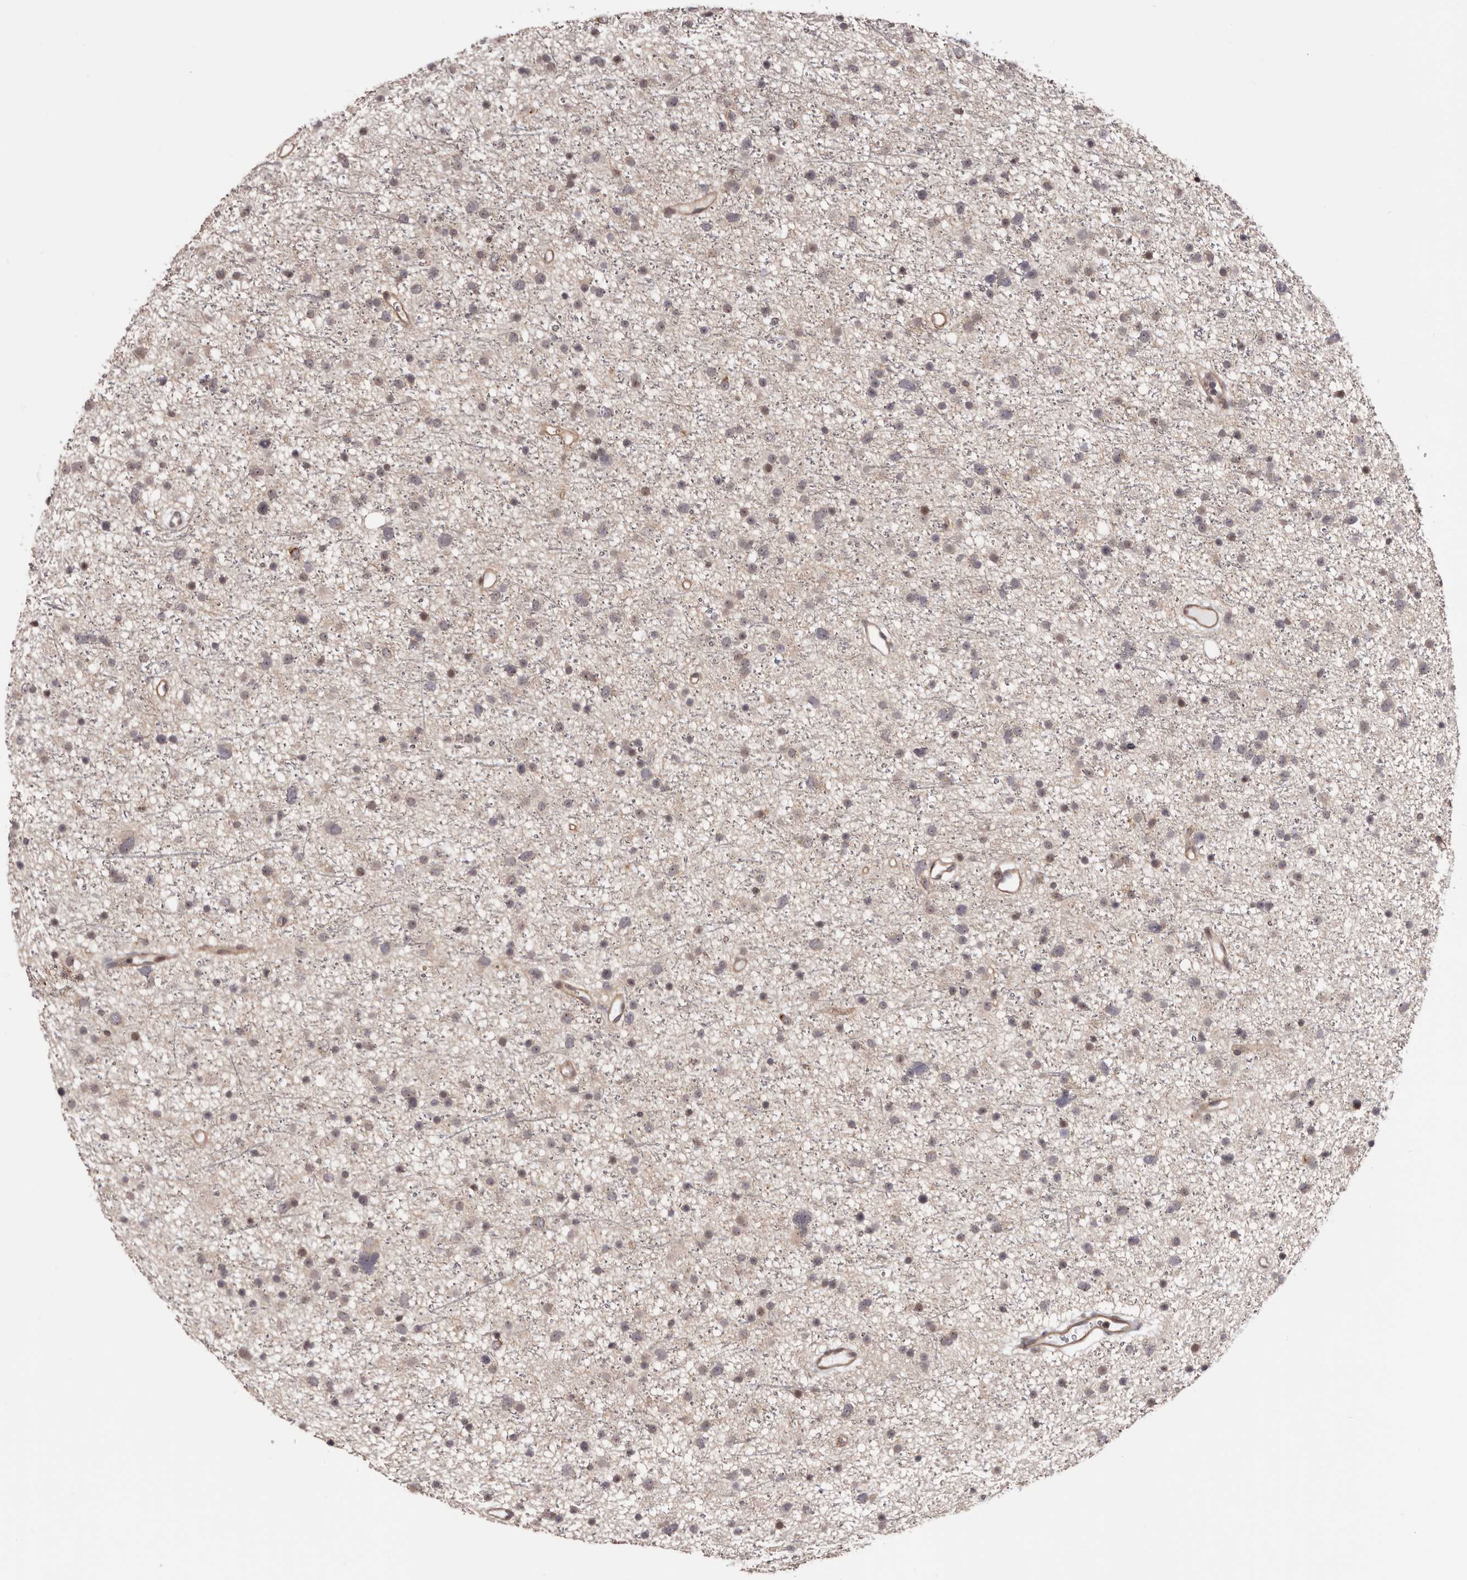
{"staining": {"intensity": "weak", "quantity": "<25%", "location": "cytoplasmic/membranous,nuclear"}, "tissue": "glioma", "cell_type": "Tumor cells", "image_type": "cancer", "snomed": [{"axis": "morphology", "description": "Glioma, malignant, Low grade"}, {"axis": "topography", "description": "Cerebral cortex"}], "caption": "Tumor cells are negative for protein expression in human glioma.", "gene": "NOL12", "patient": {"sex": "female", "age": 39}}